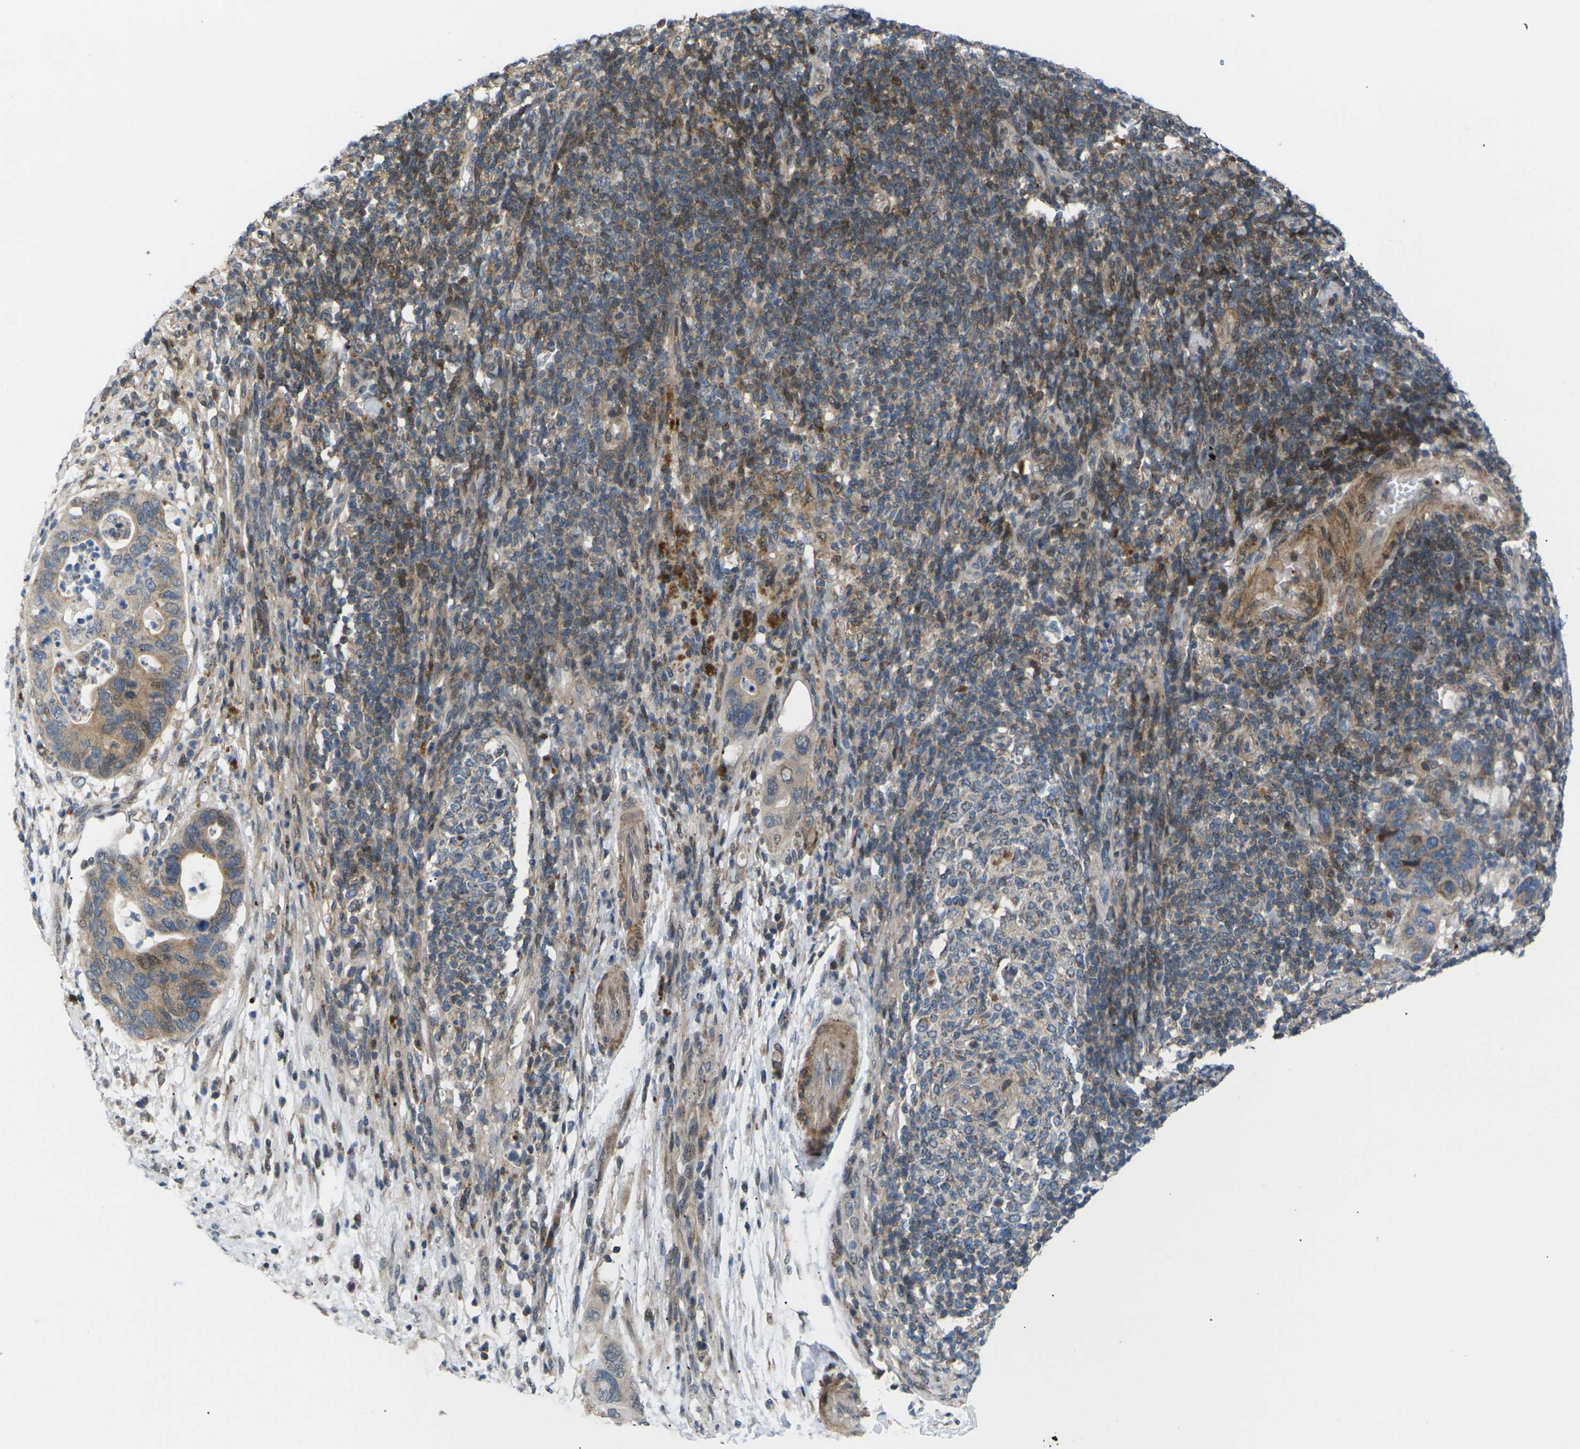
{"staining": {"intensity": "weak", "quantity": ">75%", "location": "cytoplasmic/membranous"}, "tissue": "pancreatic cancer", "cell_type": "Tumor cells", "image_type": "cancer", "snomed": [{"axis": "morphology", "description": "Adenocarcinoma, NOS"}, {"axis": "topography", "description": "Pancreas"}], "caption": "IHC of human pancreatic cancer (adenocarcinoma) shows low levels of weak cytoplasmic/membranous positivity in approximately >75% of tumor cells.", "gene": "RPS6KA3", "patient": {"sex": "female", "age": 71}}